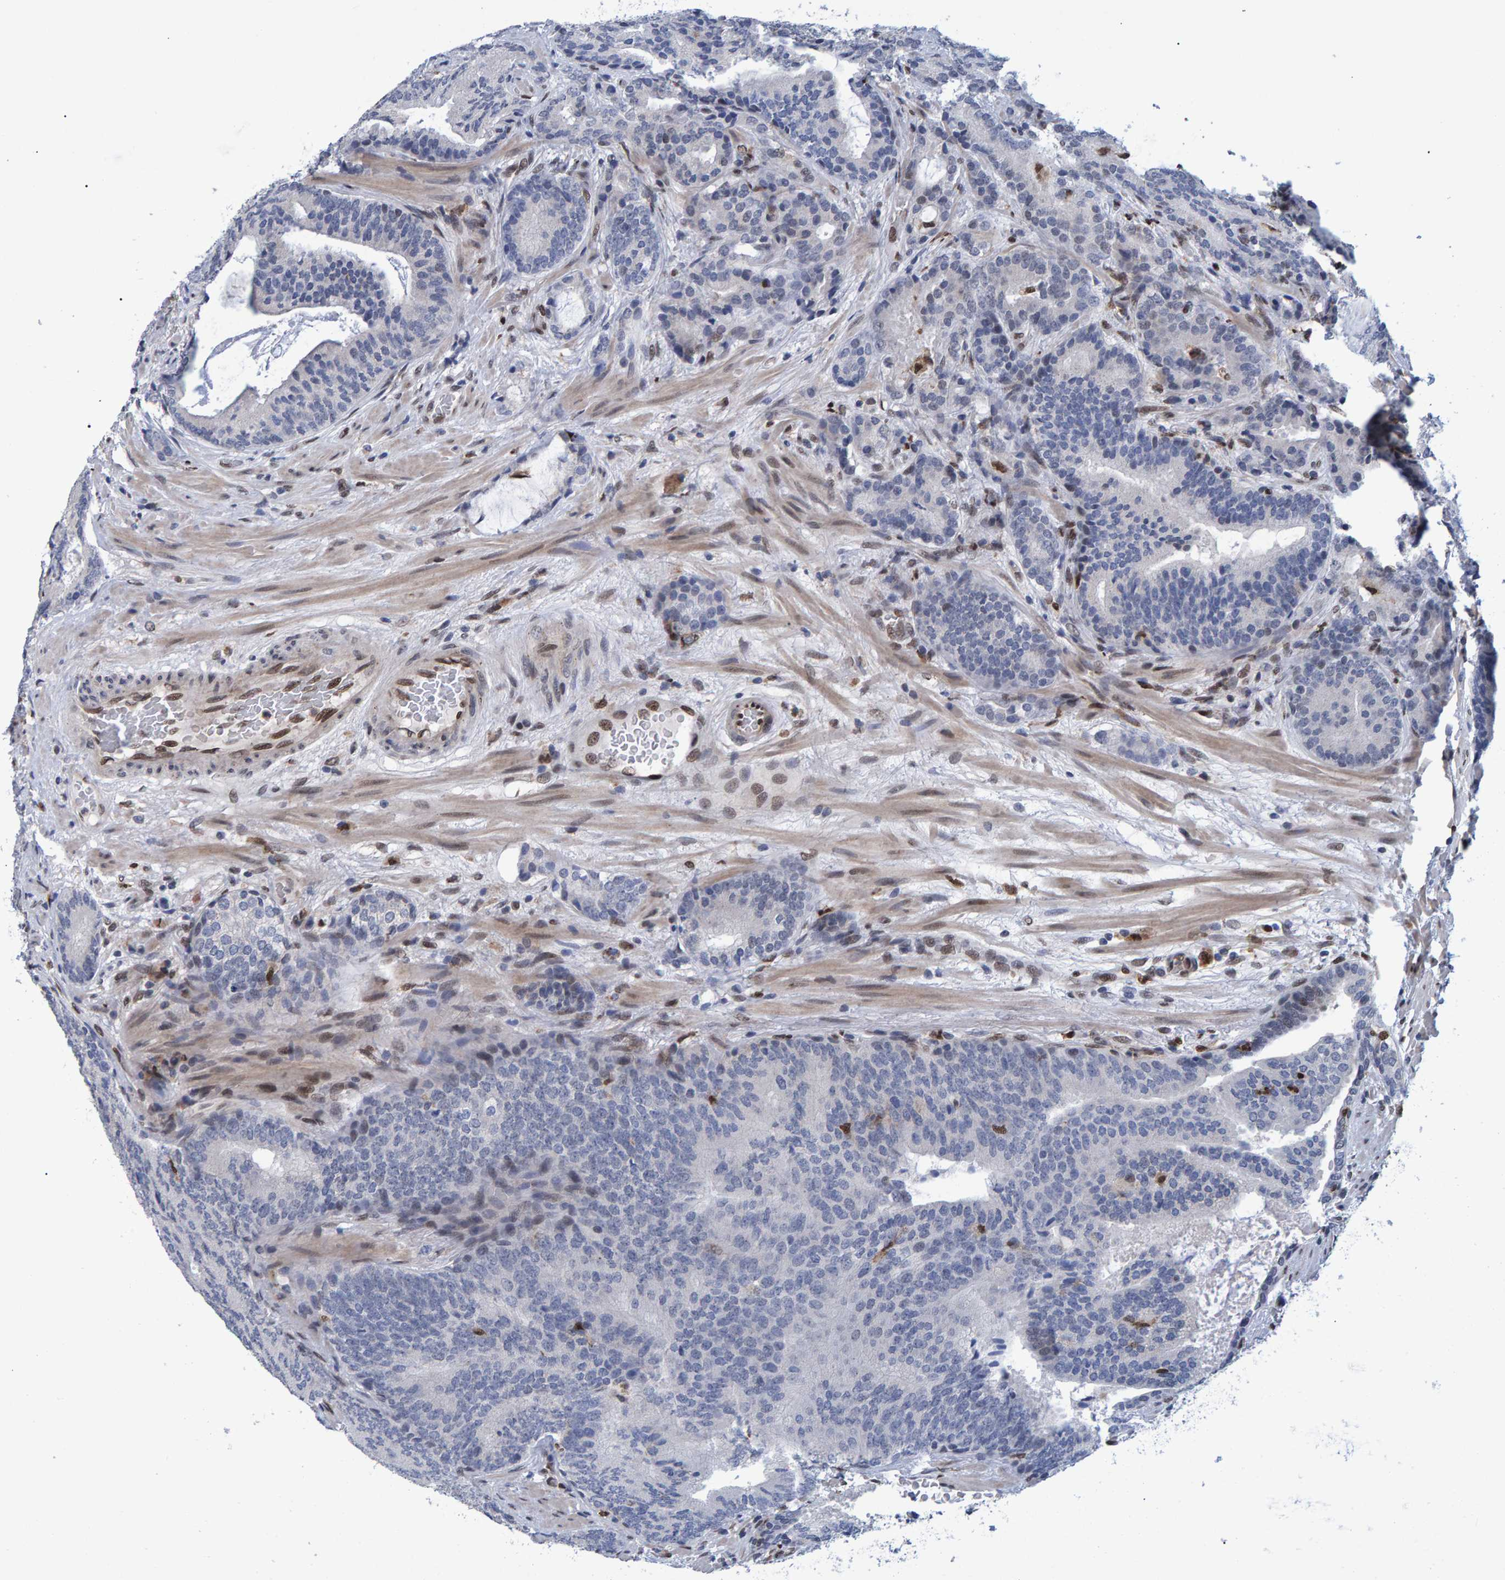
{"staining": {"intensity": "negative", "quantity": "none", "location": "none"}, "tissue": "prostate cancer", "cell_type": "Tumor cells", "image_type": "cancer", "snomed": [{"axis": "morphology", "description": "Adenocarcinoma, High grade"}, {"axis": "topography", "description": "Prostate"}], "caption": "DAB immunohistochemical staining of human prostate high-grade adenocarcinoma demonstrates no significant staining in tumor cells.", "gene": "QKI", "patient": {"sex": "male", "age": 55}}